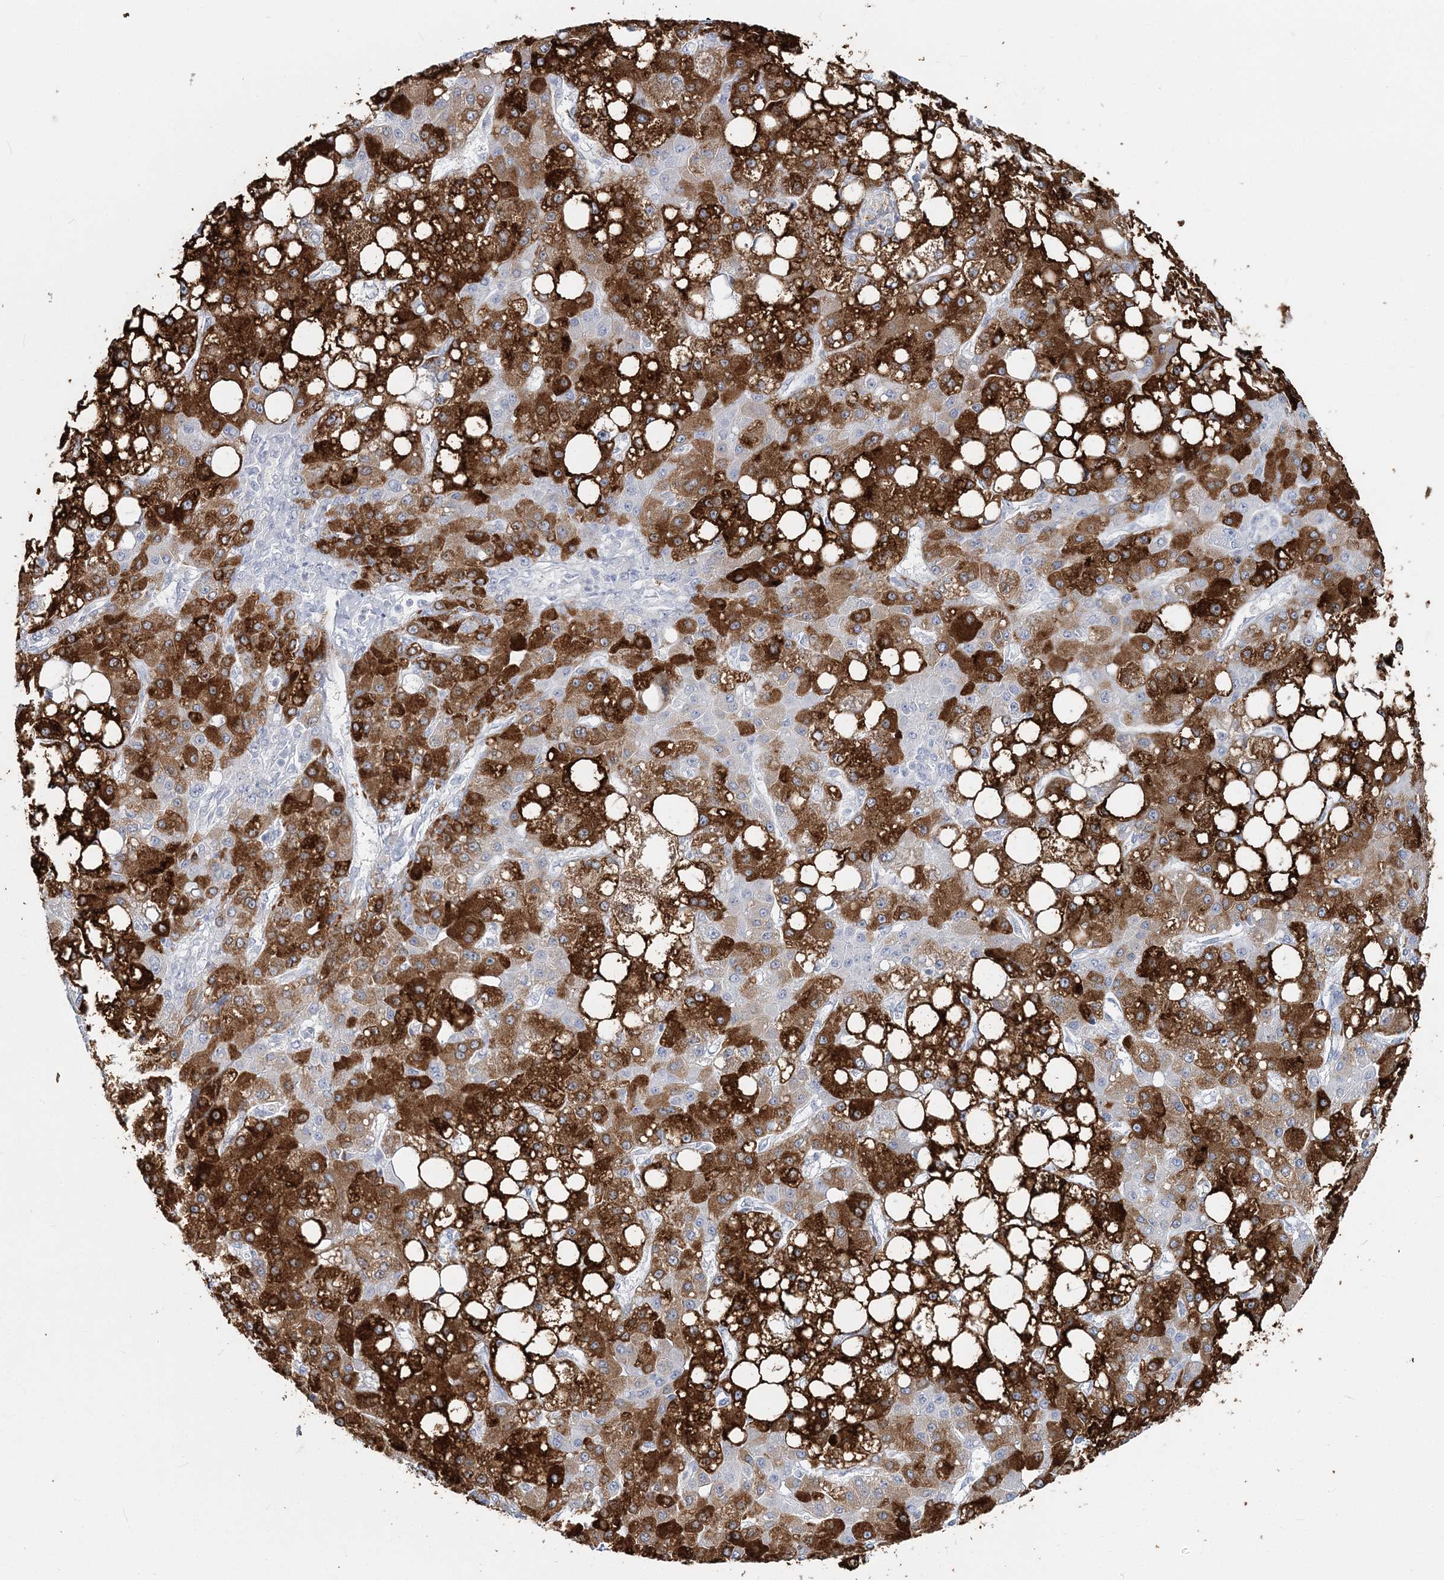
{"staining": {"intensity": "strong", "quantity": ">75%", "location": "cytoplasmic/membranous"}, "tissue": "liver cancer", "cell_type": "Tumor cells", "image_type": "cancer", "snomed": [{"axis": "morphology", "description": "Carcinoma, Hepatocellular, NOS"}, {"axis": "topography", "description": "Liver"}], "caption": "Liver cancer stained with DAB IHC reveals high levels of strong cytoplasmic/membranous expression in approximately >75% of tumor cells. (Stains: DAB in brown, nuclei in blue, Microscopy: brightfield microscopy at high magnification).", "gene": "CYP3A4", "patient": {"sex": "male", "age": 67}}